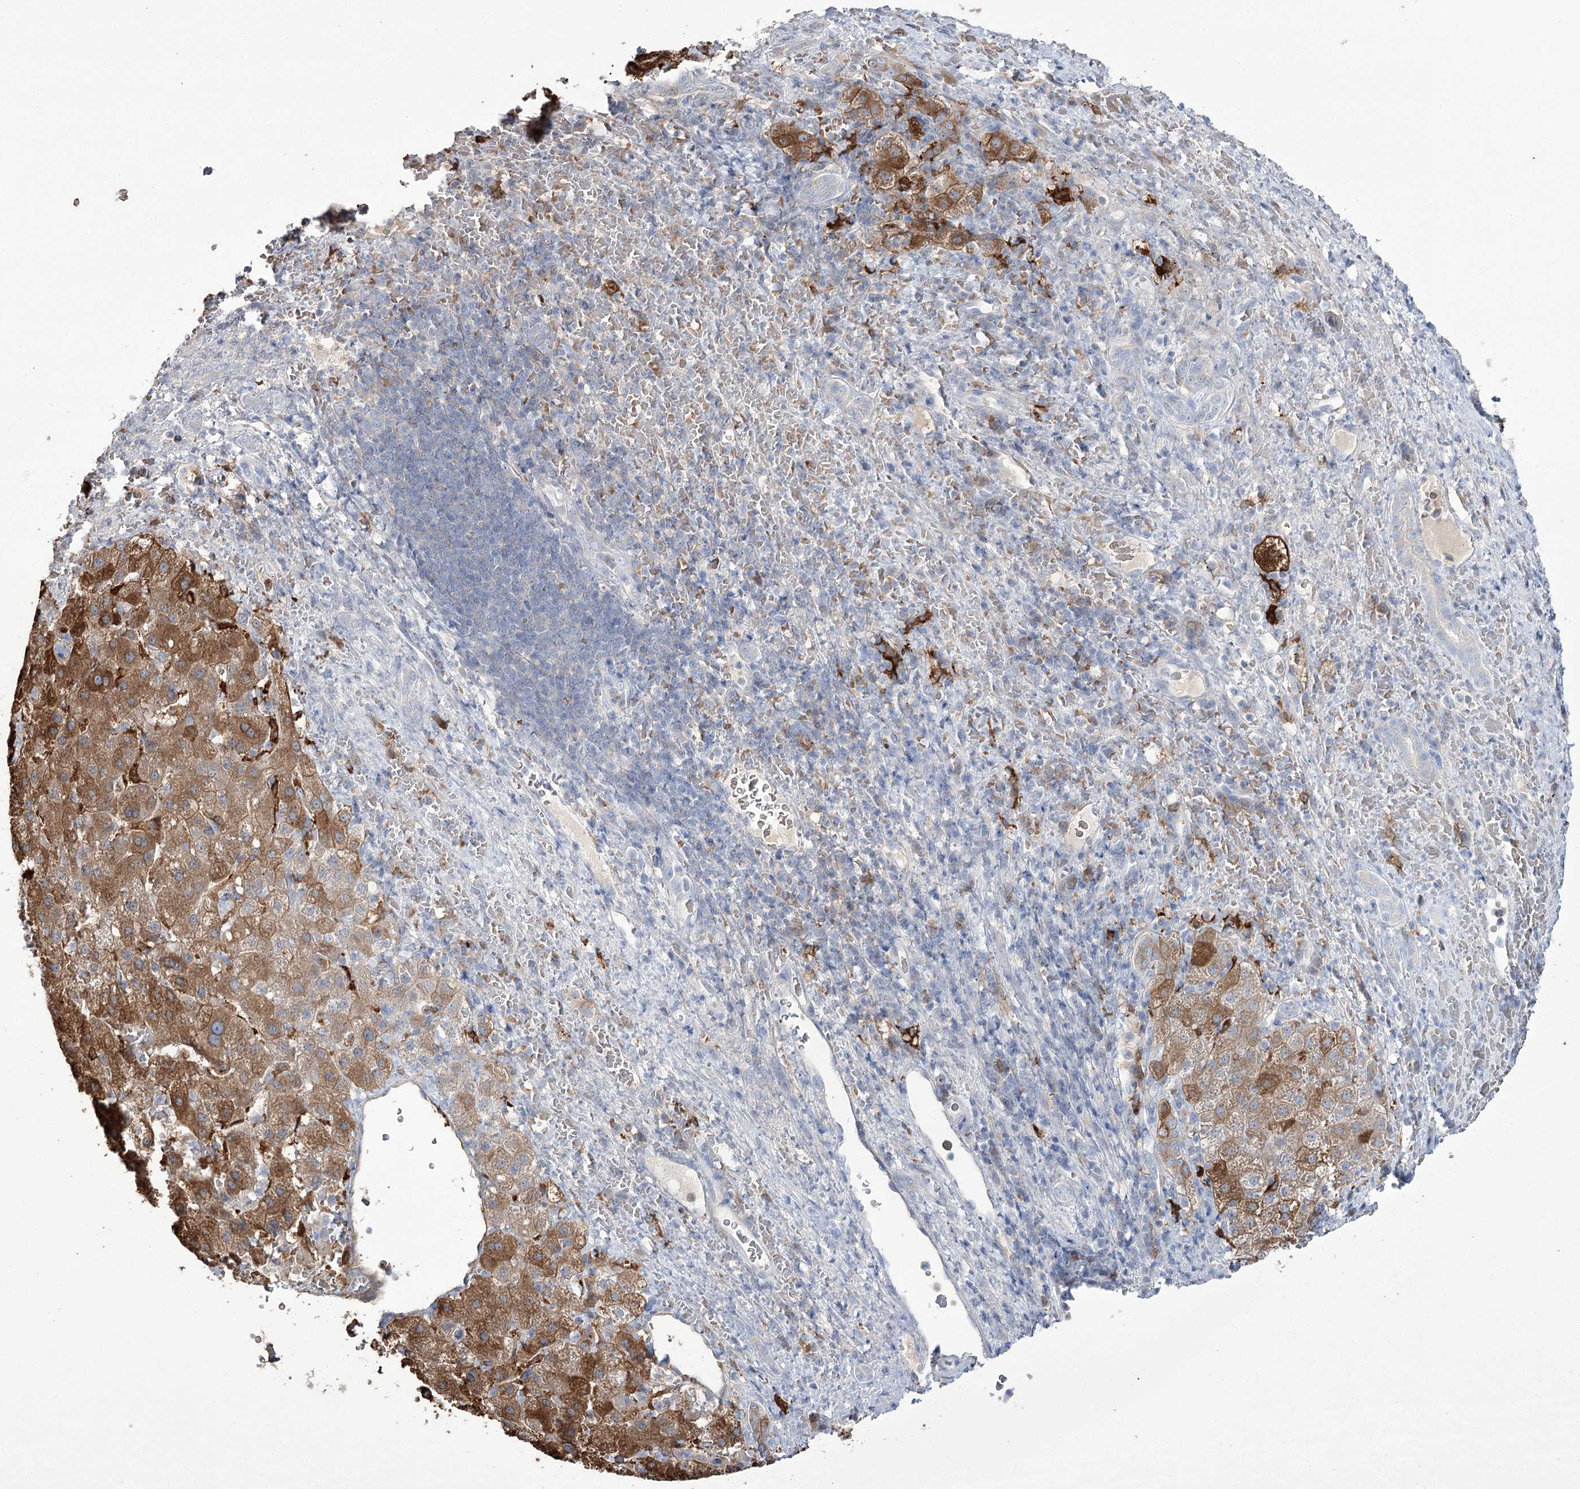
{"staining": {"intensity": "moderate", "quantity": ">75%", "location": "cytoplasmic/membranous"}, "tissue": "liver cancer", "cell_type": "Tumor cells", "image_type": "cancer", "snomed": [{"axis": "morphology", "description": "Carcinoma, Hepatocellular, NOS"}, {"axis": "topography", "description": "Liver"}], "caption": "The micrograph demonstrates staining of liver cancer (hepatocellular carcinoma), revealing moderate cytoplasmic/membranous protein expression (brown color) within tumor cells.", "gene": "ZNF622", "patient": {"sex": "male", "age": 57}}